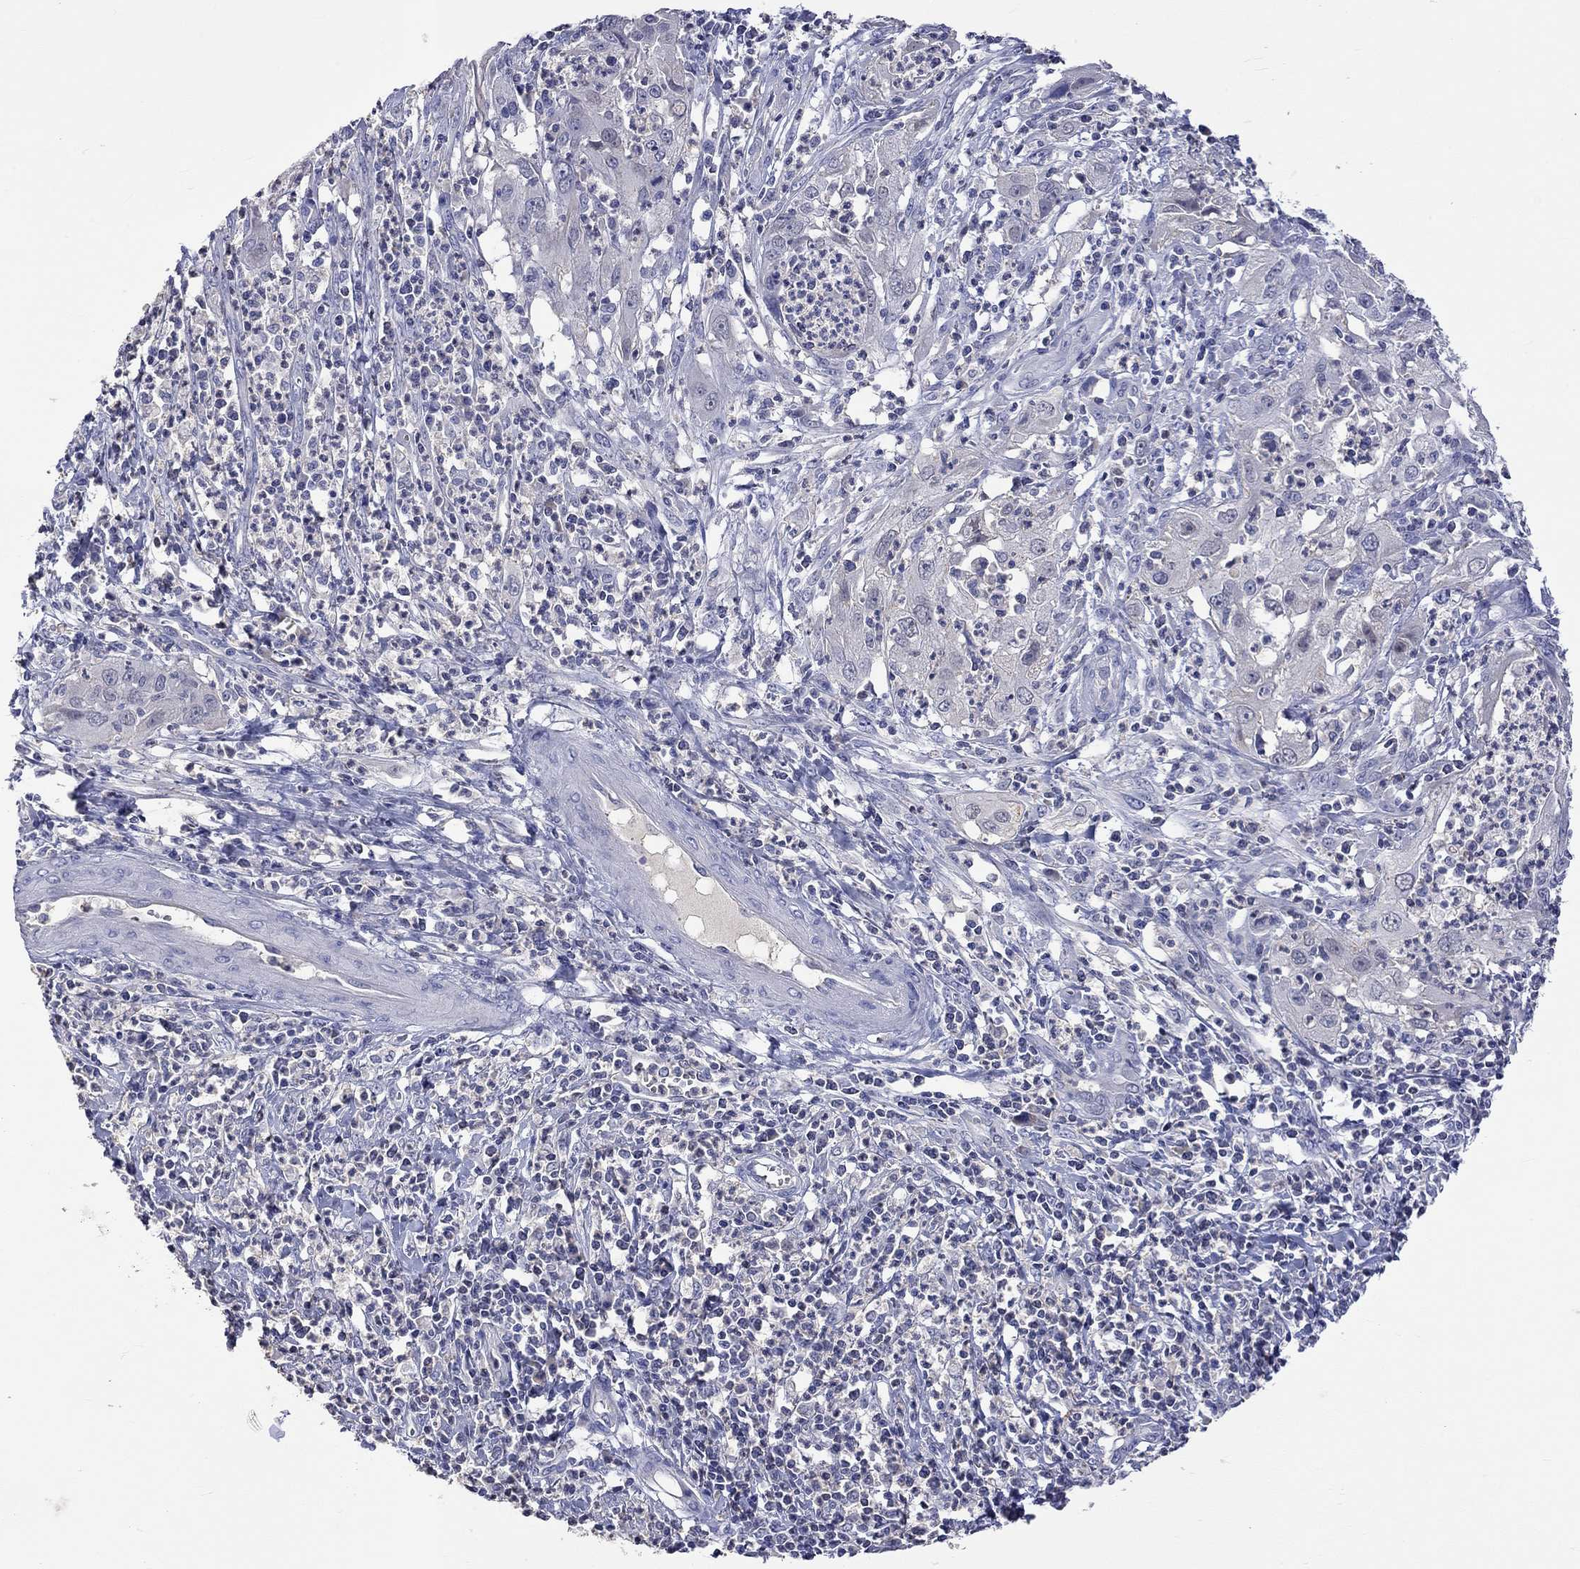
{"staining": {"intensity": "negative", "quantity": "none", "location": "none"}, "tissue": "cervical cancer", "cell_type": "Tumor cells", "image_type": "cancer", "snomed": [{"axis": "morphology", "description": "Squamous cell carcinoma, NOS"}, {"axis": "topography", "description": "Cervix"}], "caption": "Protein analysis of squamous cell carcinoma (cervical) shows no significant positivity in tumor cells.", "gene": "LRFN4", "patient": {"sex": "female", "age": 32}}